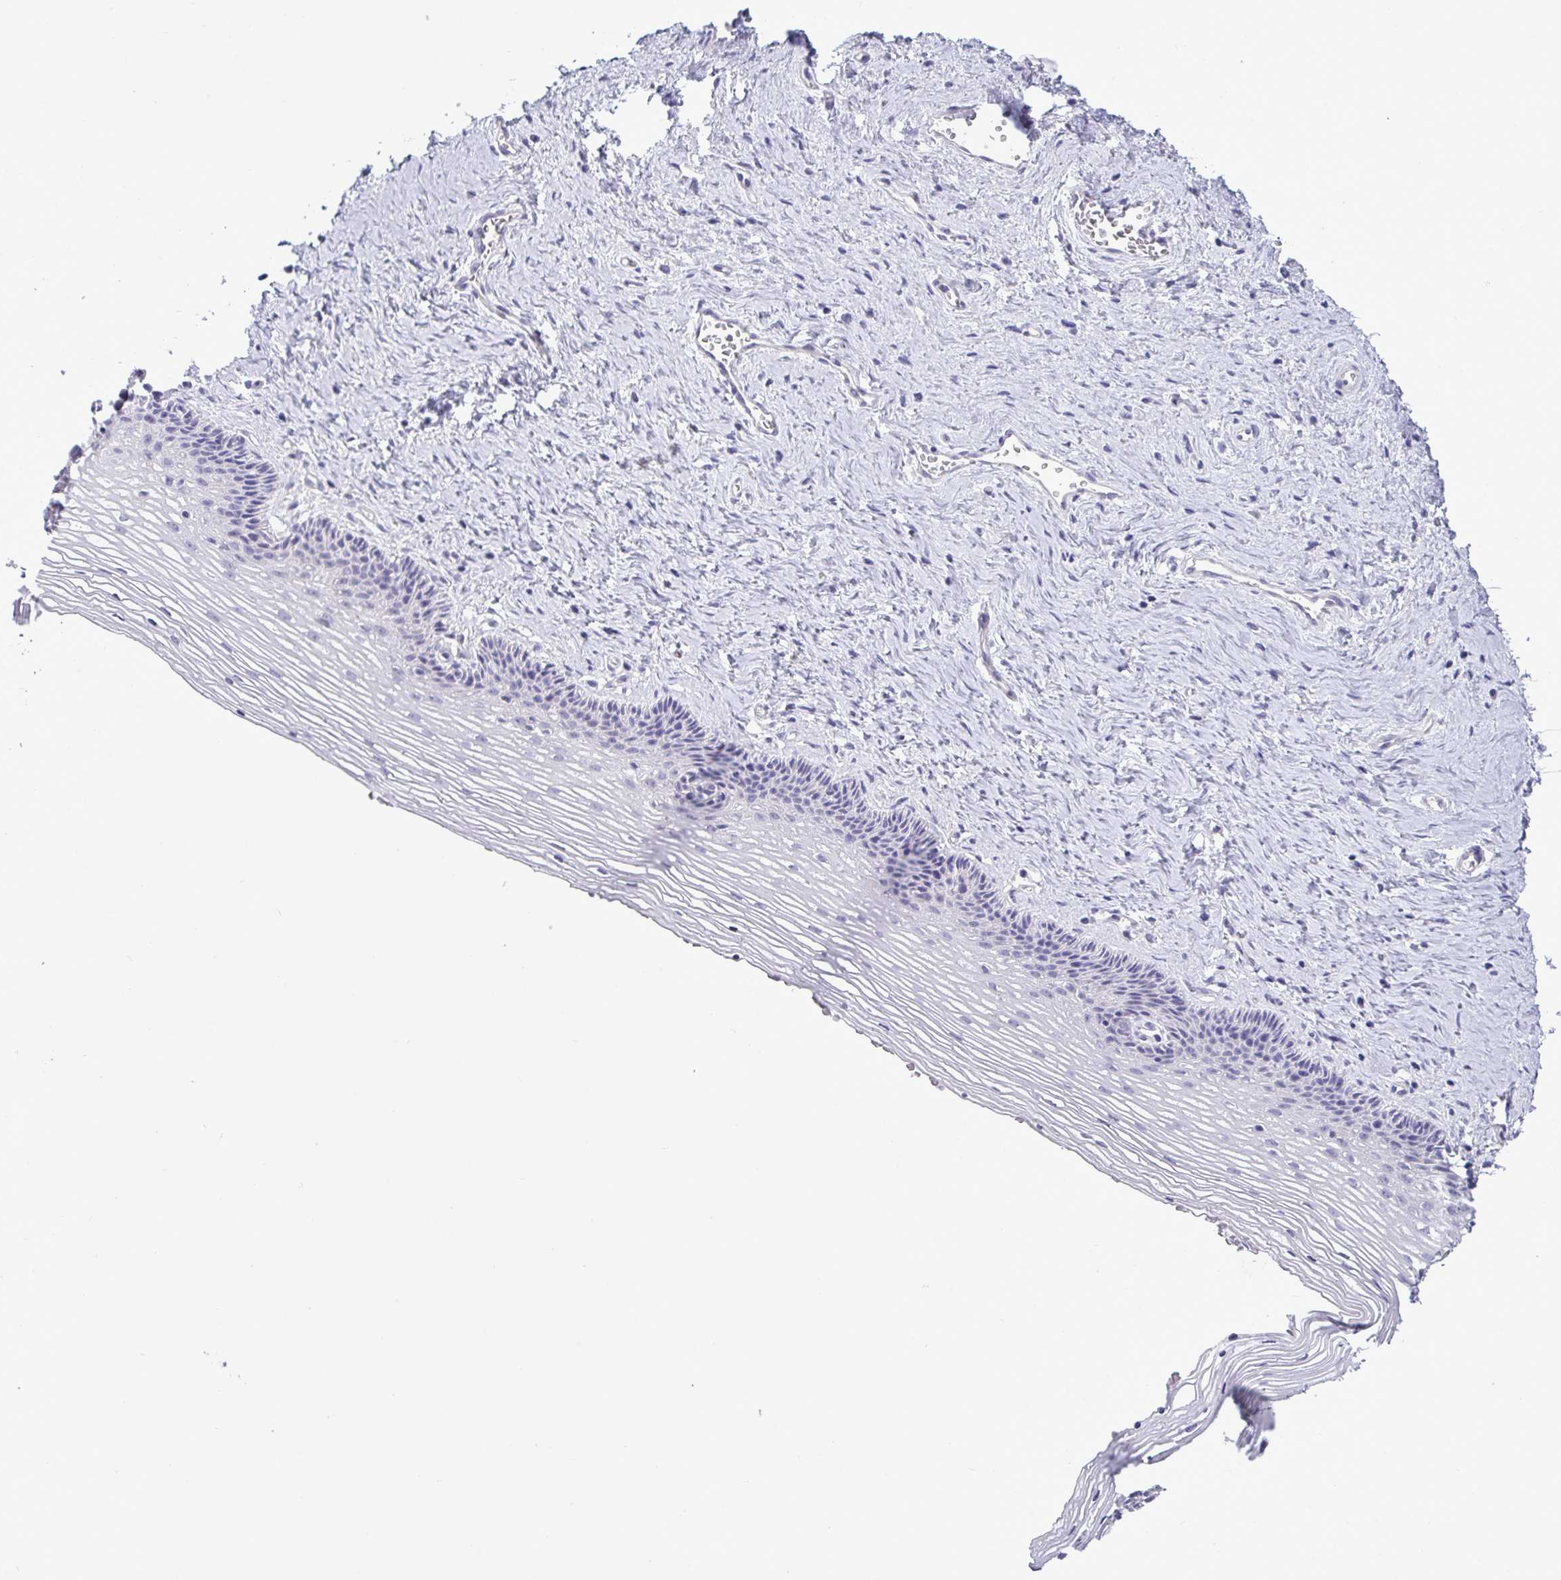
{"staining": {"intensity": "negative", "quantity": "none", "location": "none"}, "tissue": "vagina", "cell_type": "Squamous epithelial cells", "image_type": "normal", "snomed": [{"axis": "morphology", "description": "Normal tissue, NOS"}, {"axis": "topography", "description": "Vagina"}, {"axis": "topography", "description": "Cervix"}], "caption": "A micrograph of human vagina is negative for staining in squamous epithelial cells.", "gene": "C4orf33", "patient": {"sex": "female", "age": 37}}